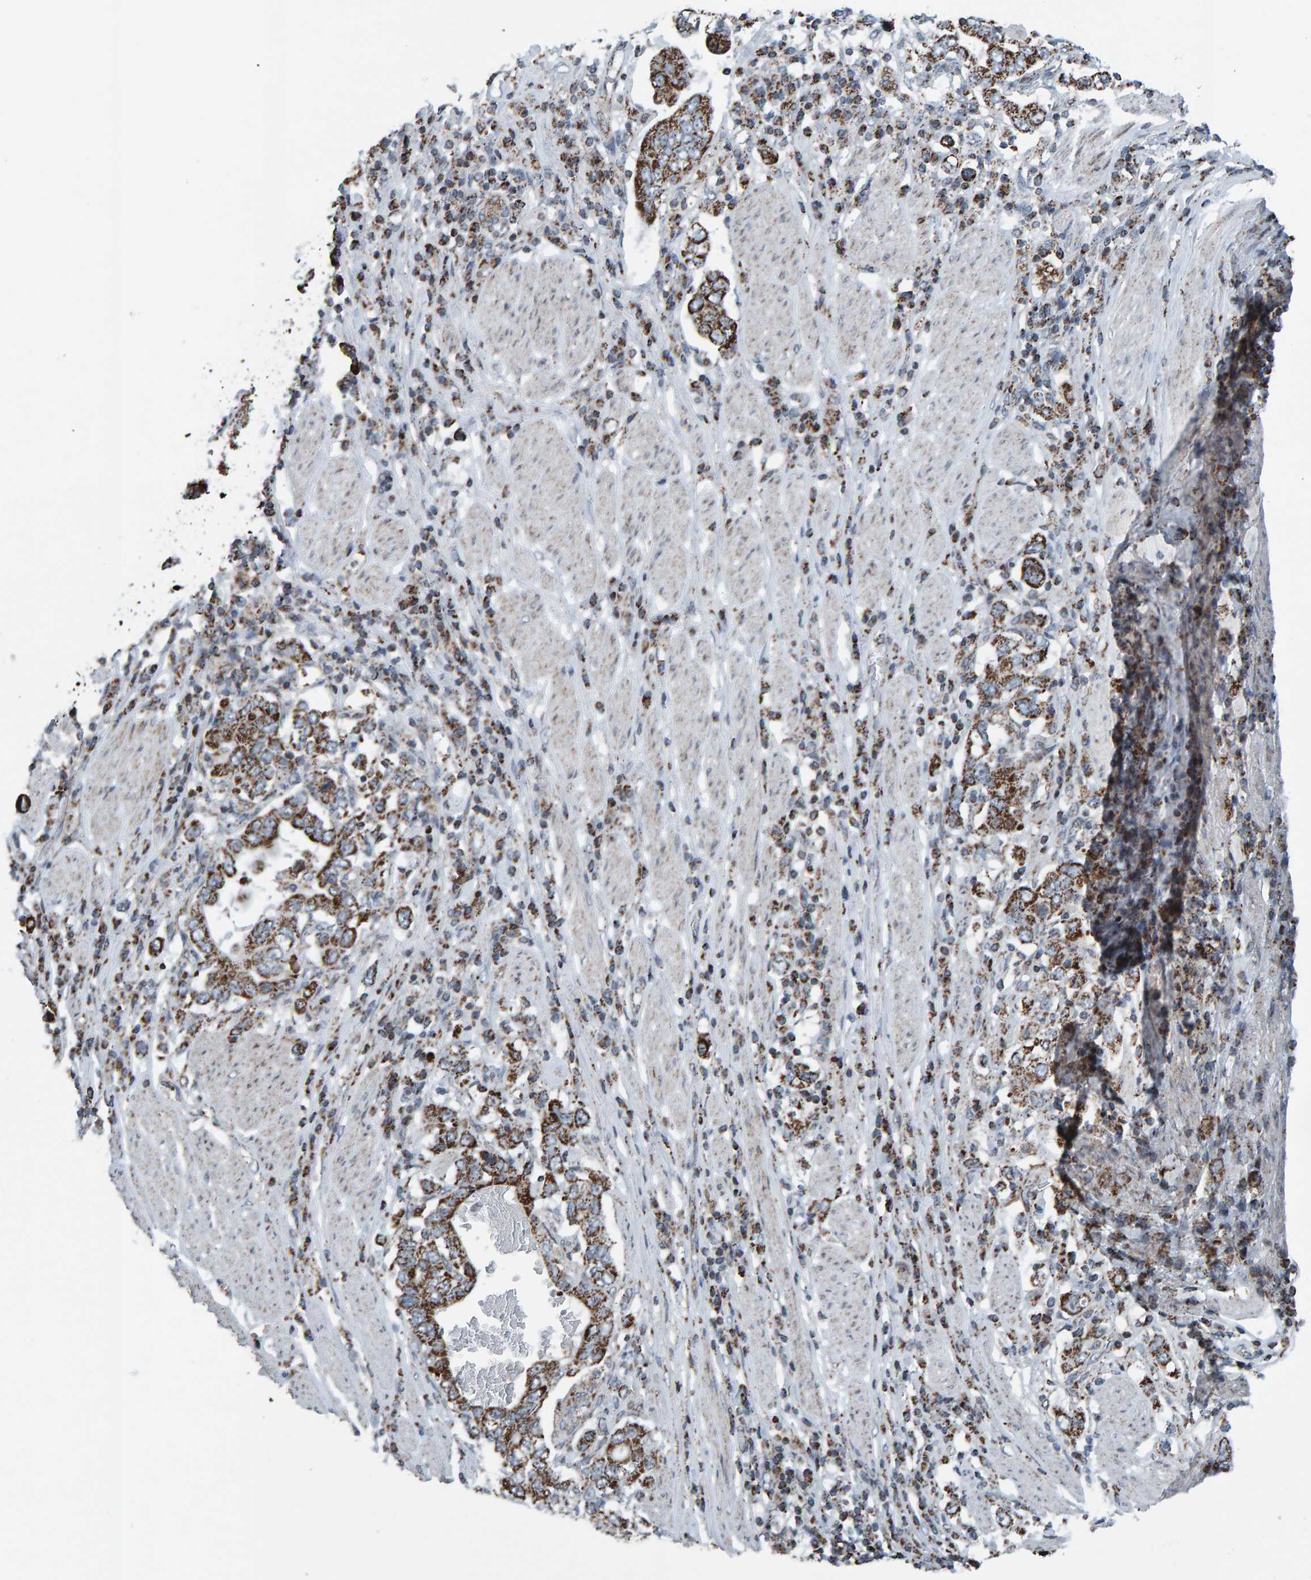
{"staining": {"intensity": "strong", "quantity": "25%-75%", "location": "cytoplasmic/membranous"}, "tissue": "stomach cancer", "cell_type": "Tumor cells", "image_type": "cancer", "snomed": [{"axis": "morphology", "description": "Adenocarcinoma, NOS"}, {"axis": "topography", "description": "Stomach, upper"}], "caption": "Stomach adenocarcinoma stained with a protein marker demonstrates strong staining in tumor cells.", "gene": "ZNF48", "patient": {"sex": "male", "age": 62}}